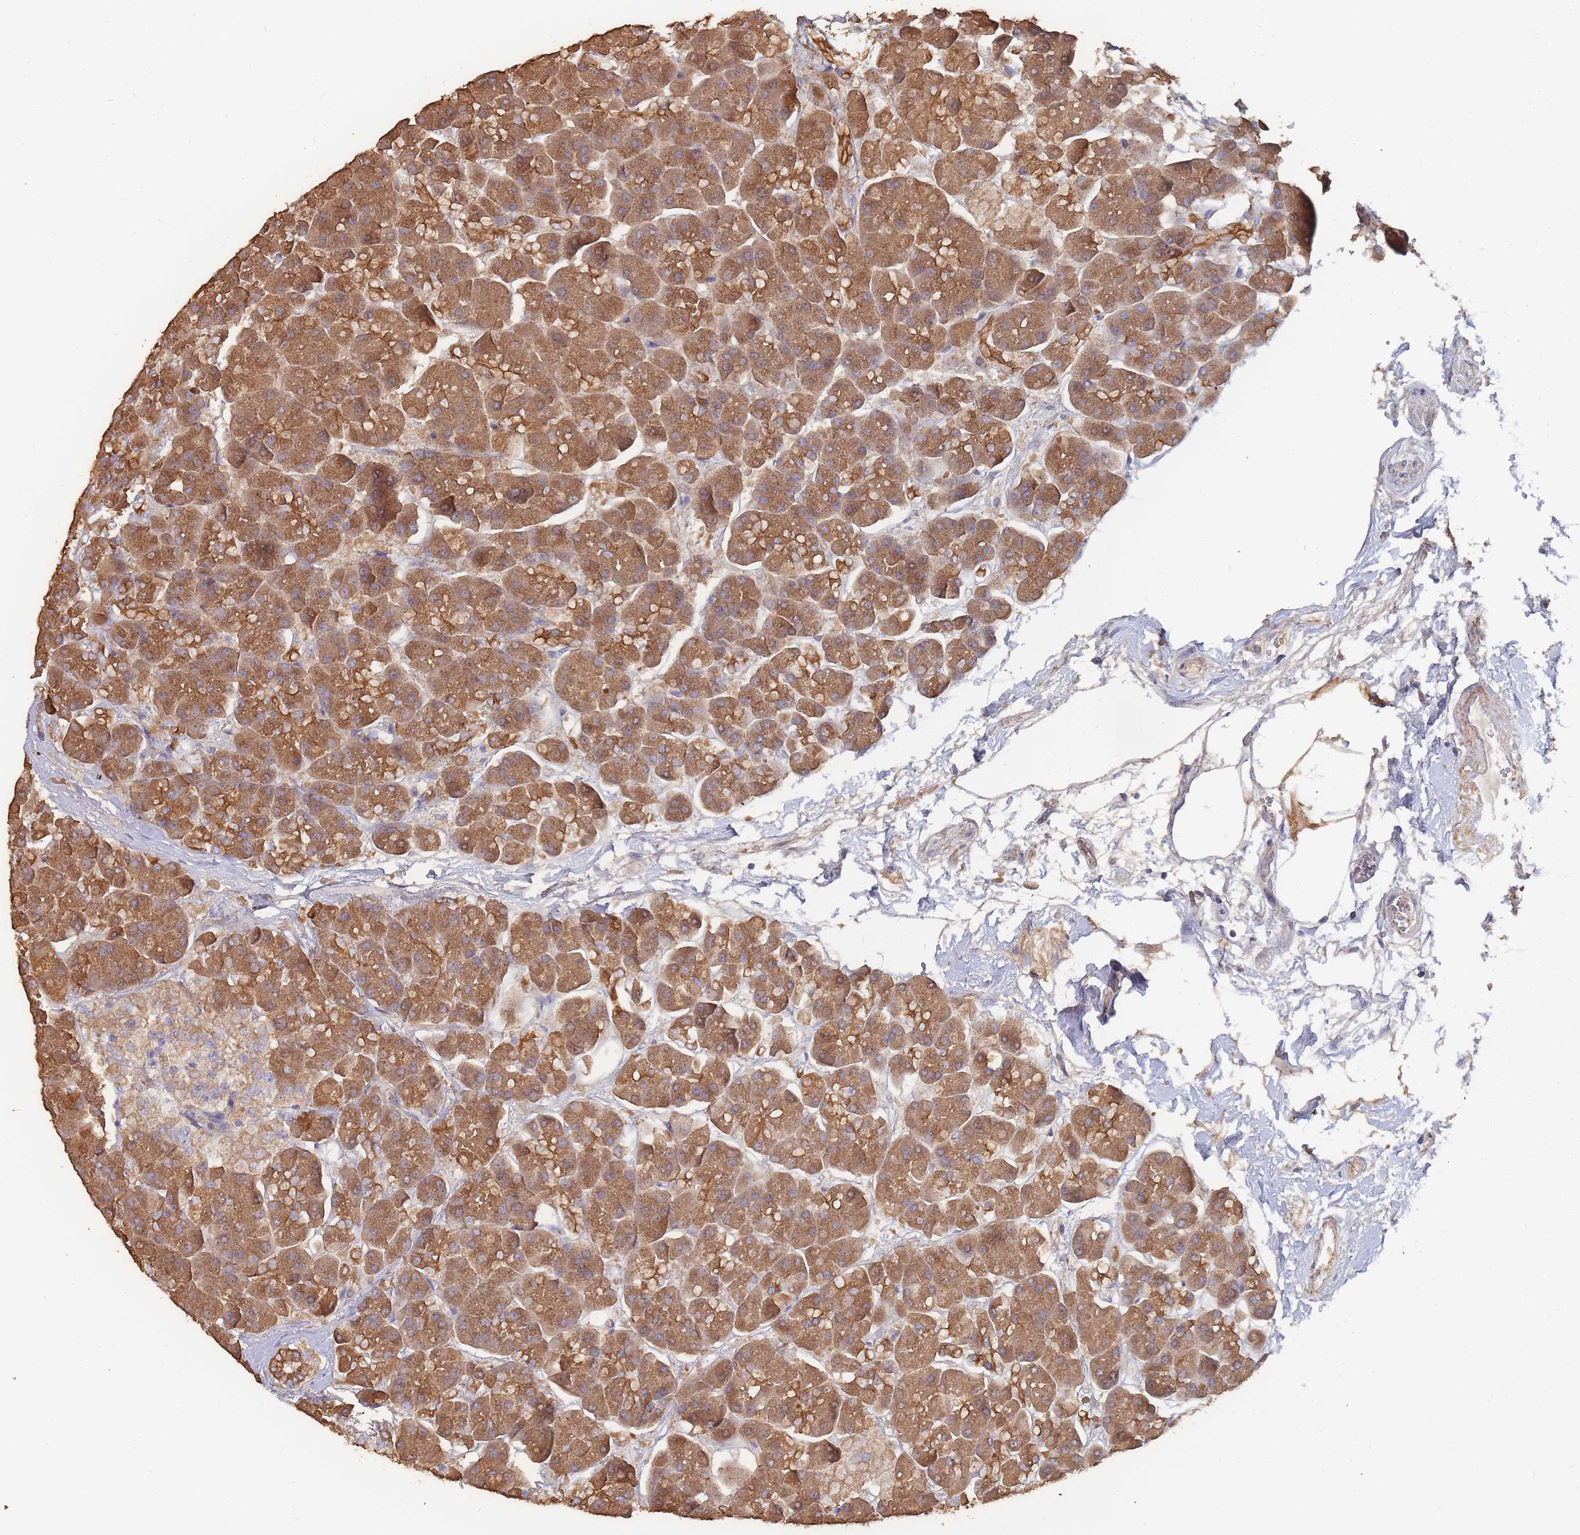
{"staining": {"intensity": "moderate", "quantity": ">75%", "location": "cytoplasmic/membranous"}, "tissue": "pancreas", "cell_type": "Exocrine glandular cells", "image_type": "normal", "snomed": [{"axis": "morphology", "description": "Normal tissue, NOS"}, {"axis": "topography", "description": "Pancreas"}, {"axis": "topography", "description": "Peripheral nerve tissue"}], "caption": "Immunohistochemical staining of unremarkable pancreas reveals moderate cytoplasmic/membranous protein positivity in about >75% of exocrine glandular cells. (brown staining indicates protein expression, while blue staining denotes nuclei).", "gene": "SLC35F5", "patient": {"sex": "male", "age": 54}}